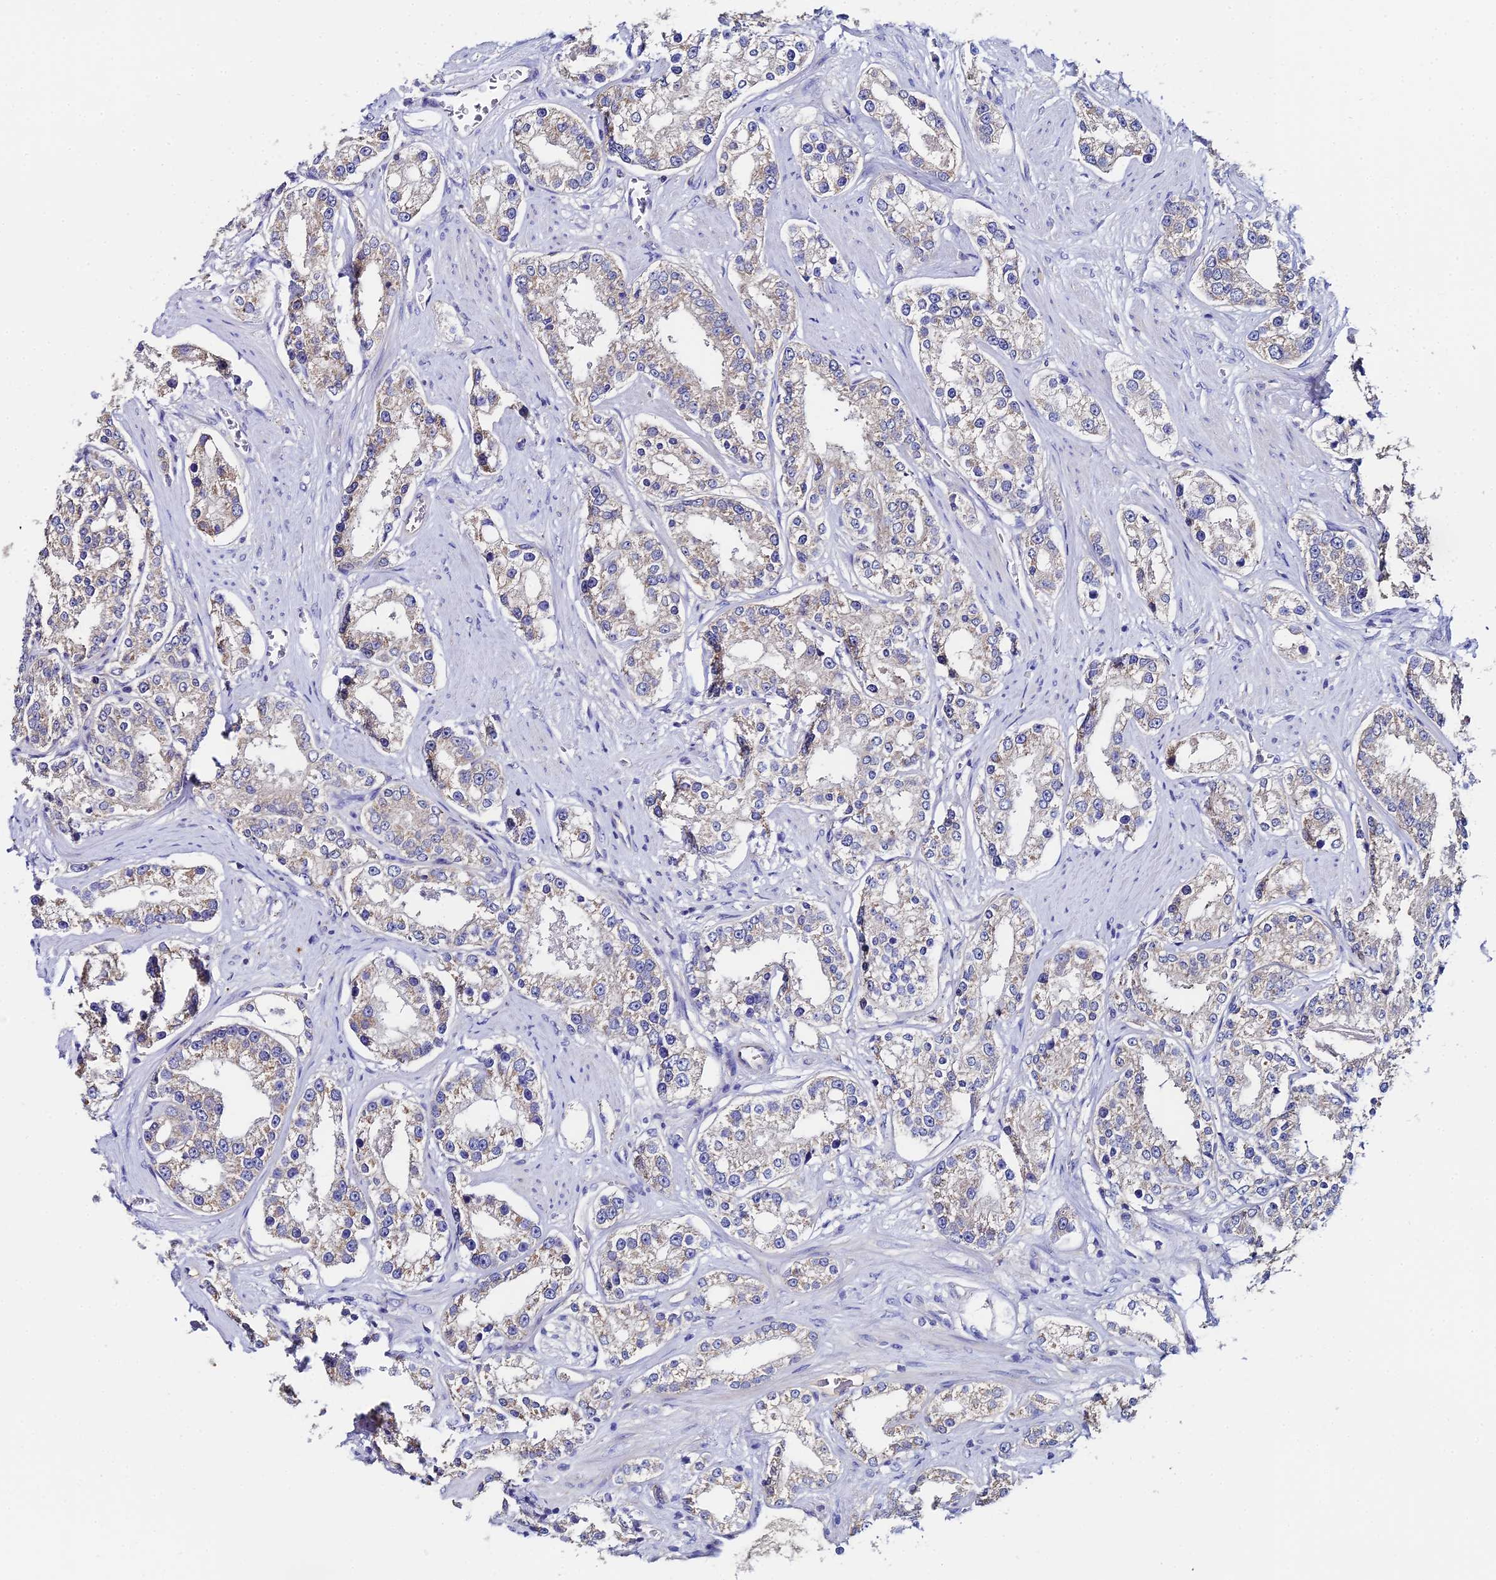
{"staining": {"intensity": "weak", "quantity": "25%-75%", "location": "cytoplasmic/membranous"}, "tissue": "prostate cancer", "cell_type": "Tumor cells", "image_type": "cancer", "snomed": [{"axis": "morphology", "description": "Normal tissue, NOS"}, {"axis": "morphology", "description": "Adenocarcinoma, High grade"}, {"axis": "topography", "description": "Prostate"}], "caption": "Brown immunohistochemical staining in prostate cancer (adenocarcinoma (high-grade)) displays weak cytoplasmic/membranous positivity in about 25%-75% of tumor cells. The staining is performed using DAB brown chromogen to label protein expression. The nuclei are counter-stained blue using hematoxylin.", "gene": "UBE2L3", "patient": {"sex": "male", "age": 83}}